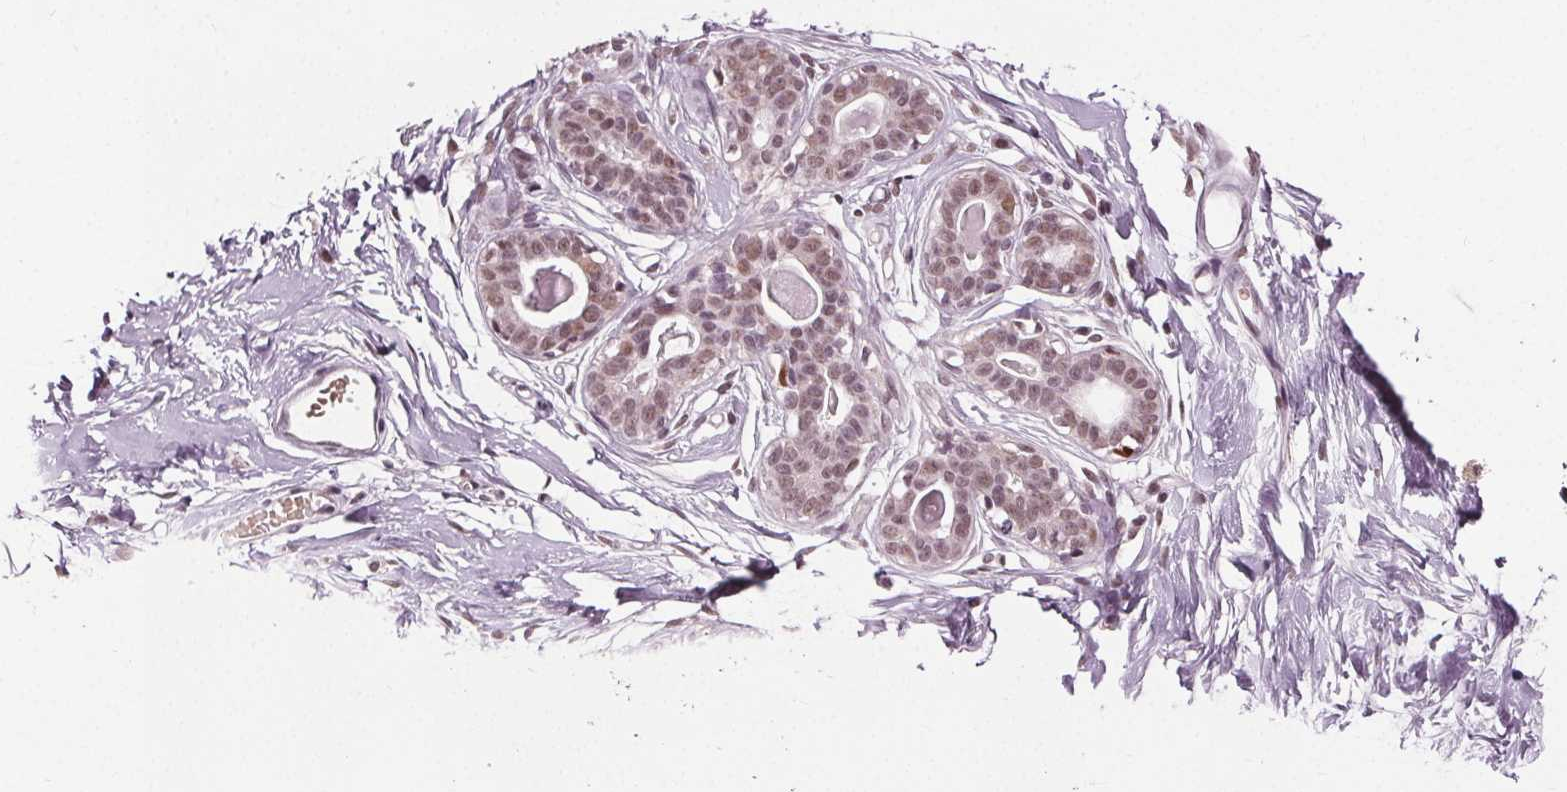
{"staining": {"intensity": "weak", "quantity": "25%-75%", "location": "nuclear"}, "tissue": "breast", "cell_type": "Adipocytes", "image_type": "normal", "snomed": [{"axis": "morphology", "description": "Normal tissue, NOS"}, {"axis": "topography", "description": "Breast"}], "caption": "IHC (DAB (3,3'-diaminobenzidine)) staining of normal human breast demonstrates weak nuclear protein positivity in approximately 25%-75% of adipocytes.", "gene": "IWS1", "patient": {"sex": "female", "age": 45}}